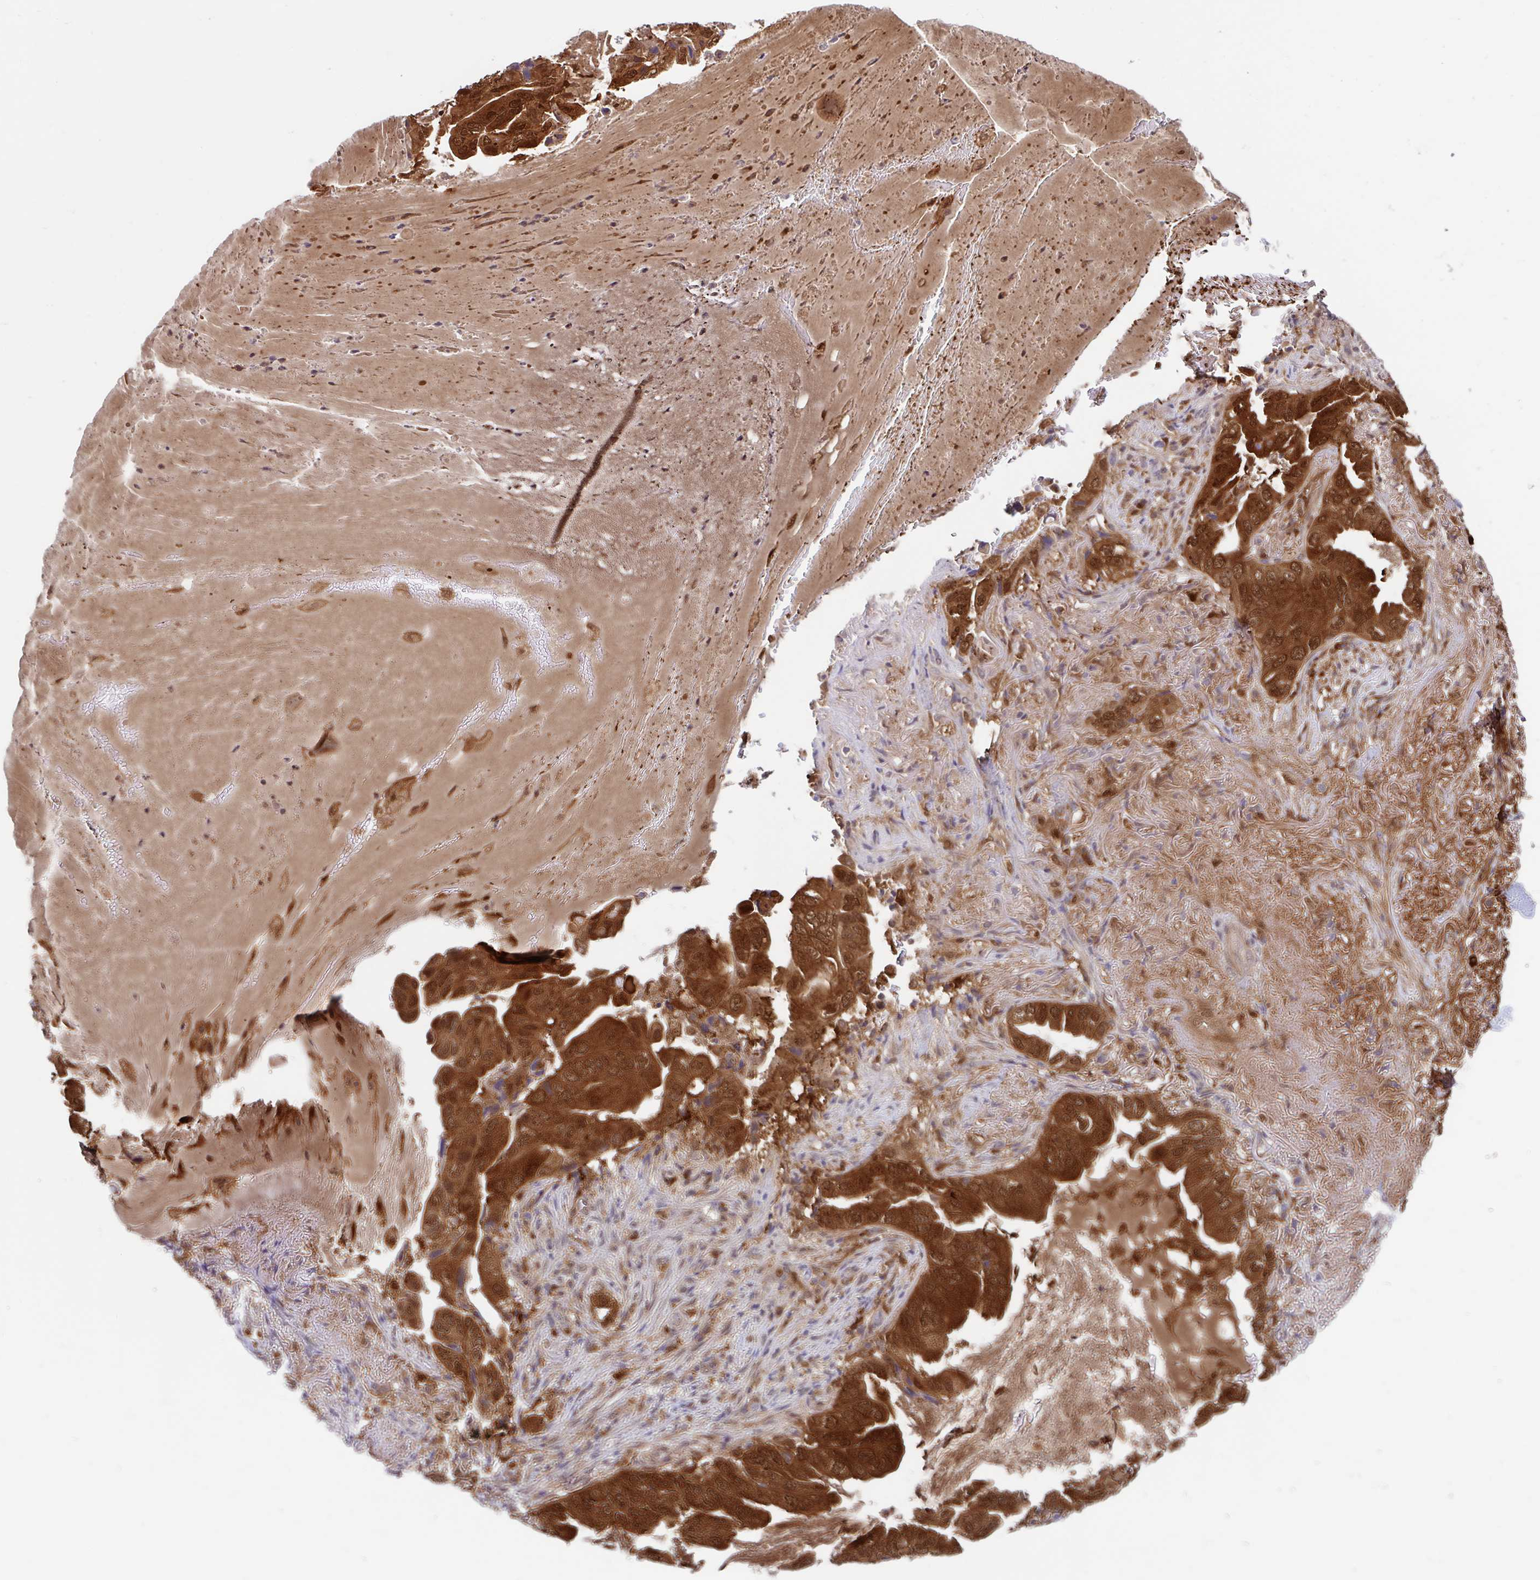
{"staining": {"intensity": "strong", "quantity": ">75%", "location": "cytoplasmic/membranous,nuclear"}, "tissue": "lung cancer", "cell_type": "Tumor cells", "image_type": "cancer", "snomed": [{"axis": "morphology", "description": "Adenocarcinoma, NOS"}, {"axis": "topography", "description": "Lung"}], "caption": "Lung adenocarcinoma stained with IHC demonstrates strong cytoplasmic/membranous and nuclear positivity in approximately >75% of tumor cells.", "gene": "BLVRA", "patient": {"sex": "female", "age": 69}}